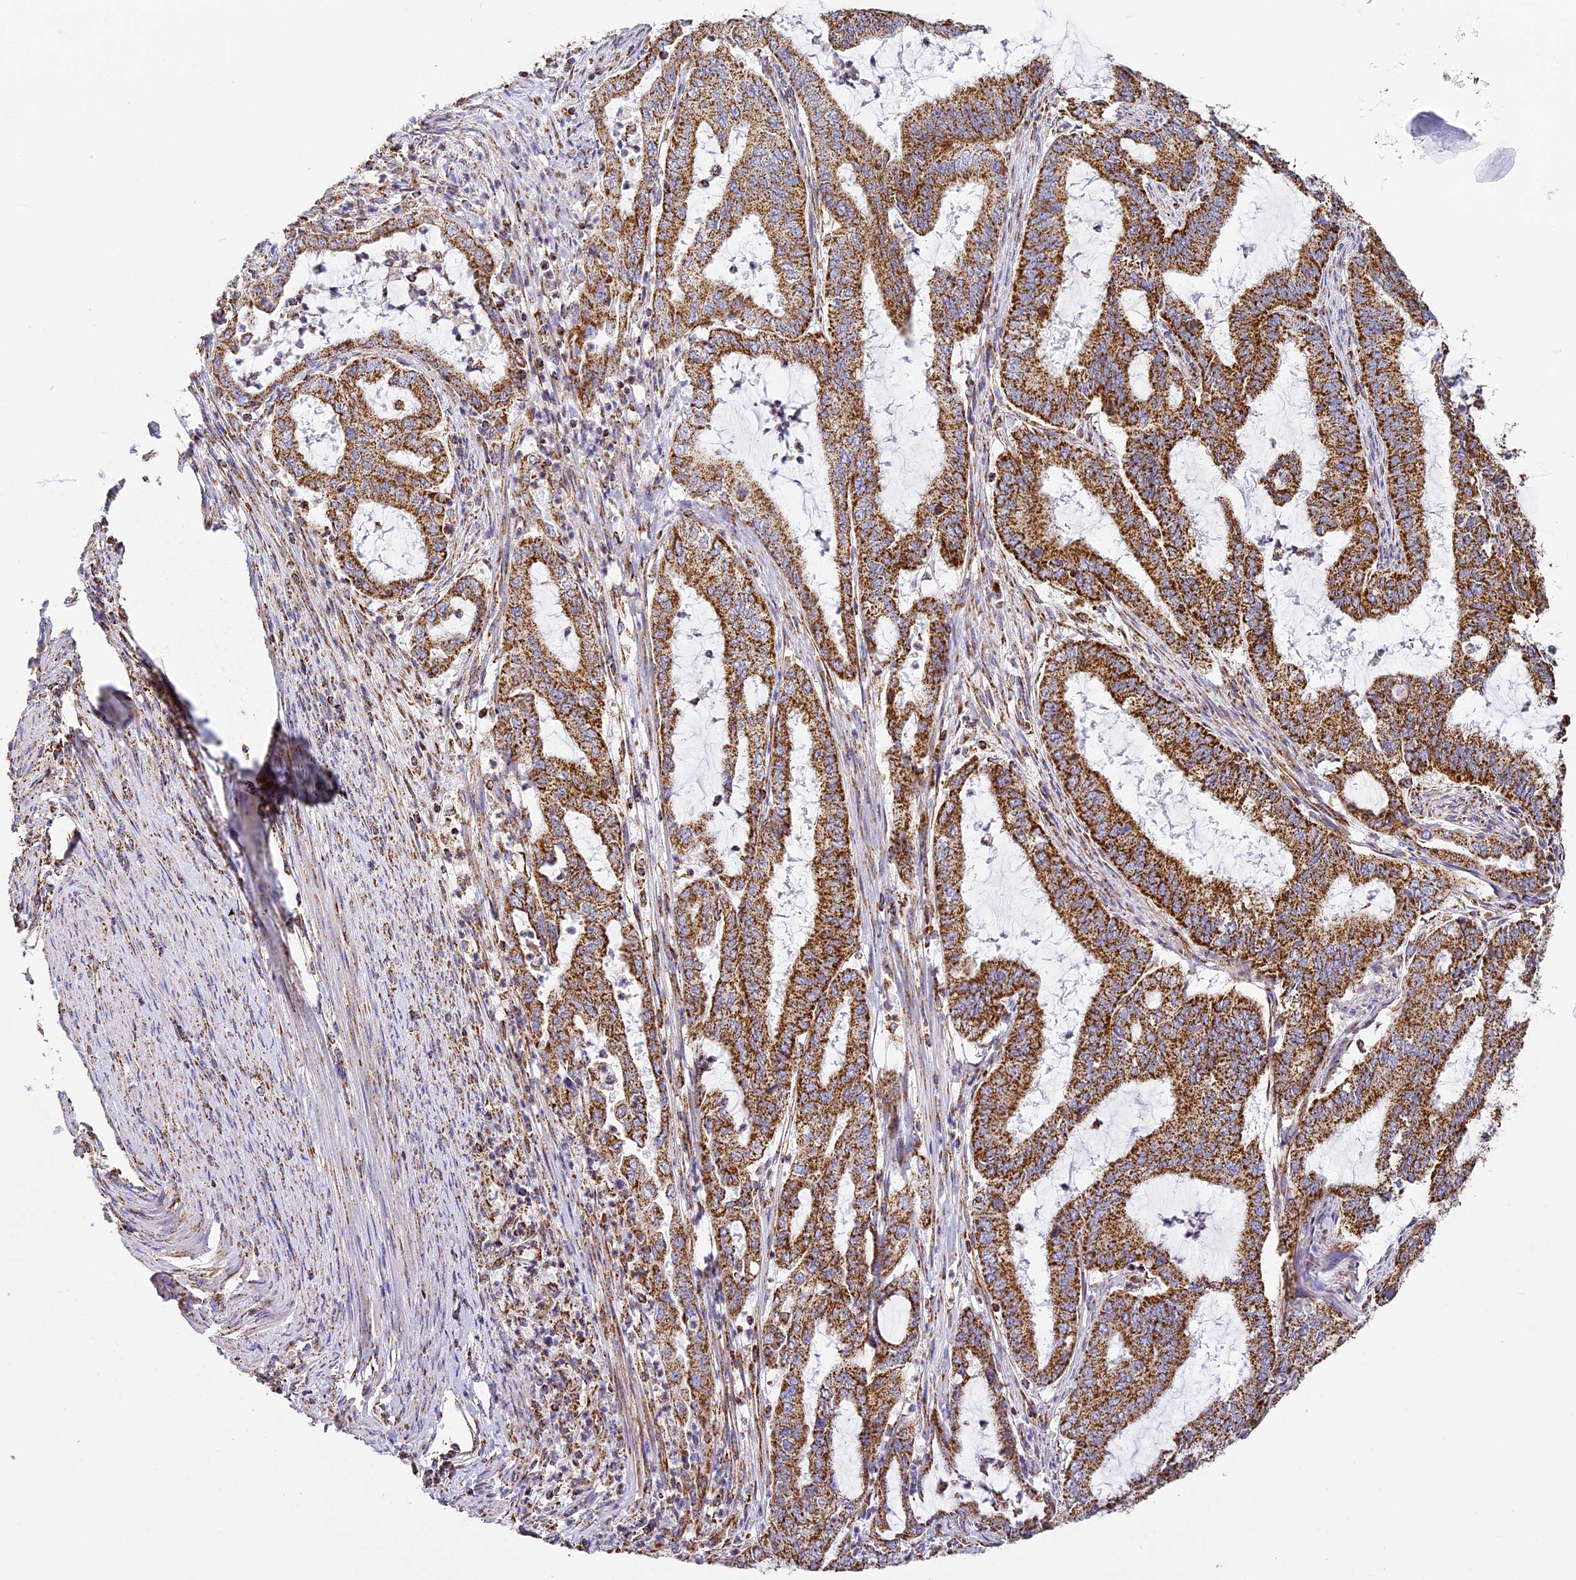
{"staining": {"intensity": "moderate", "quantity": ">75%", "location": "cytoplasmic/membranous"}, "tissue": "endometrial cancer", "cell_type": "Tumor cells", "image_type": "cancer", "snomed": [{"axis": "morphology", "description": "Adenocarcinoma, NOS"}, {"axis": "topography", "description": "Endometrium"}], "caption": "Endometrial adenocarcinoma was stained to show a protein in brown. There is medium levels of moderate cytoplasmic/membranous positivity in about >75% of tumor cells.", "gene": "STK17A", "patient": {"sex": "female", "age": 51}}